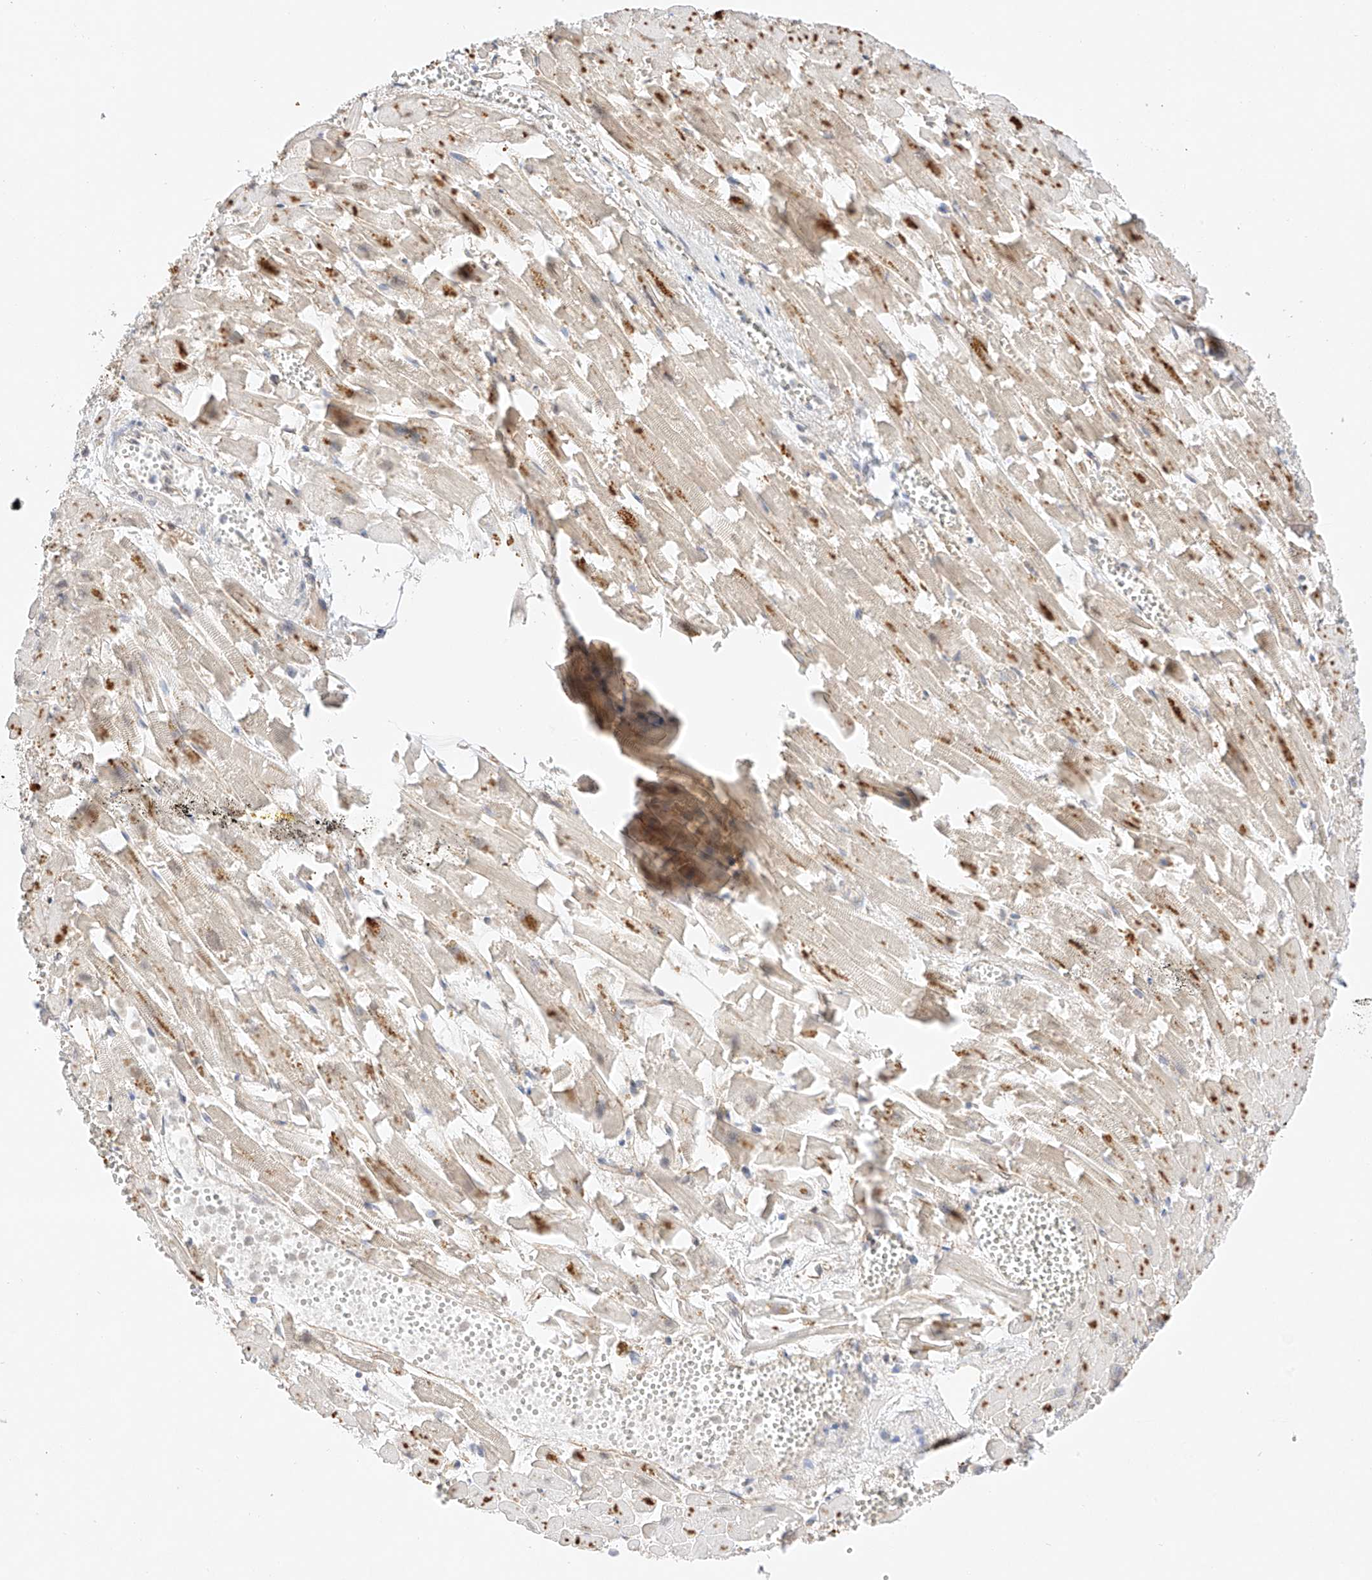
{"staining": {"intensity": "negative", "quantity": "none", "location": "none"}, "tissue": "heart muscle", "cell_type": "Cardiomyocytes", "image_type": "normal", "snomed": [{"axis": "morphology", "description": "Normal tissue, NOS"}, {"axis": "topography", "description": "Heart"}], "caption": "Immunohistochemistry (IHC) photomicrograph of unremarkable heart muscle stained for a protein (brown), which displays no staining in cardiomyocytes.", "gene": "IL22RA2", "patient": {"sex": "female", "age": 64}}